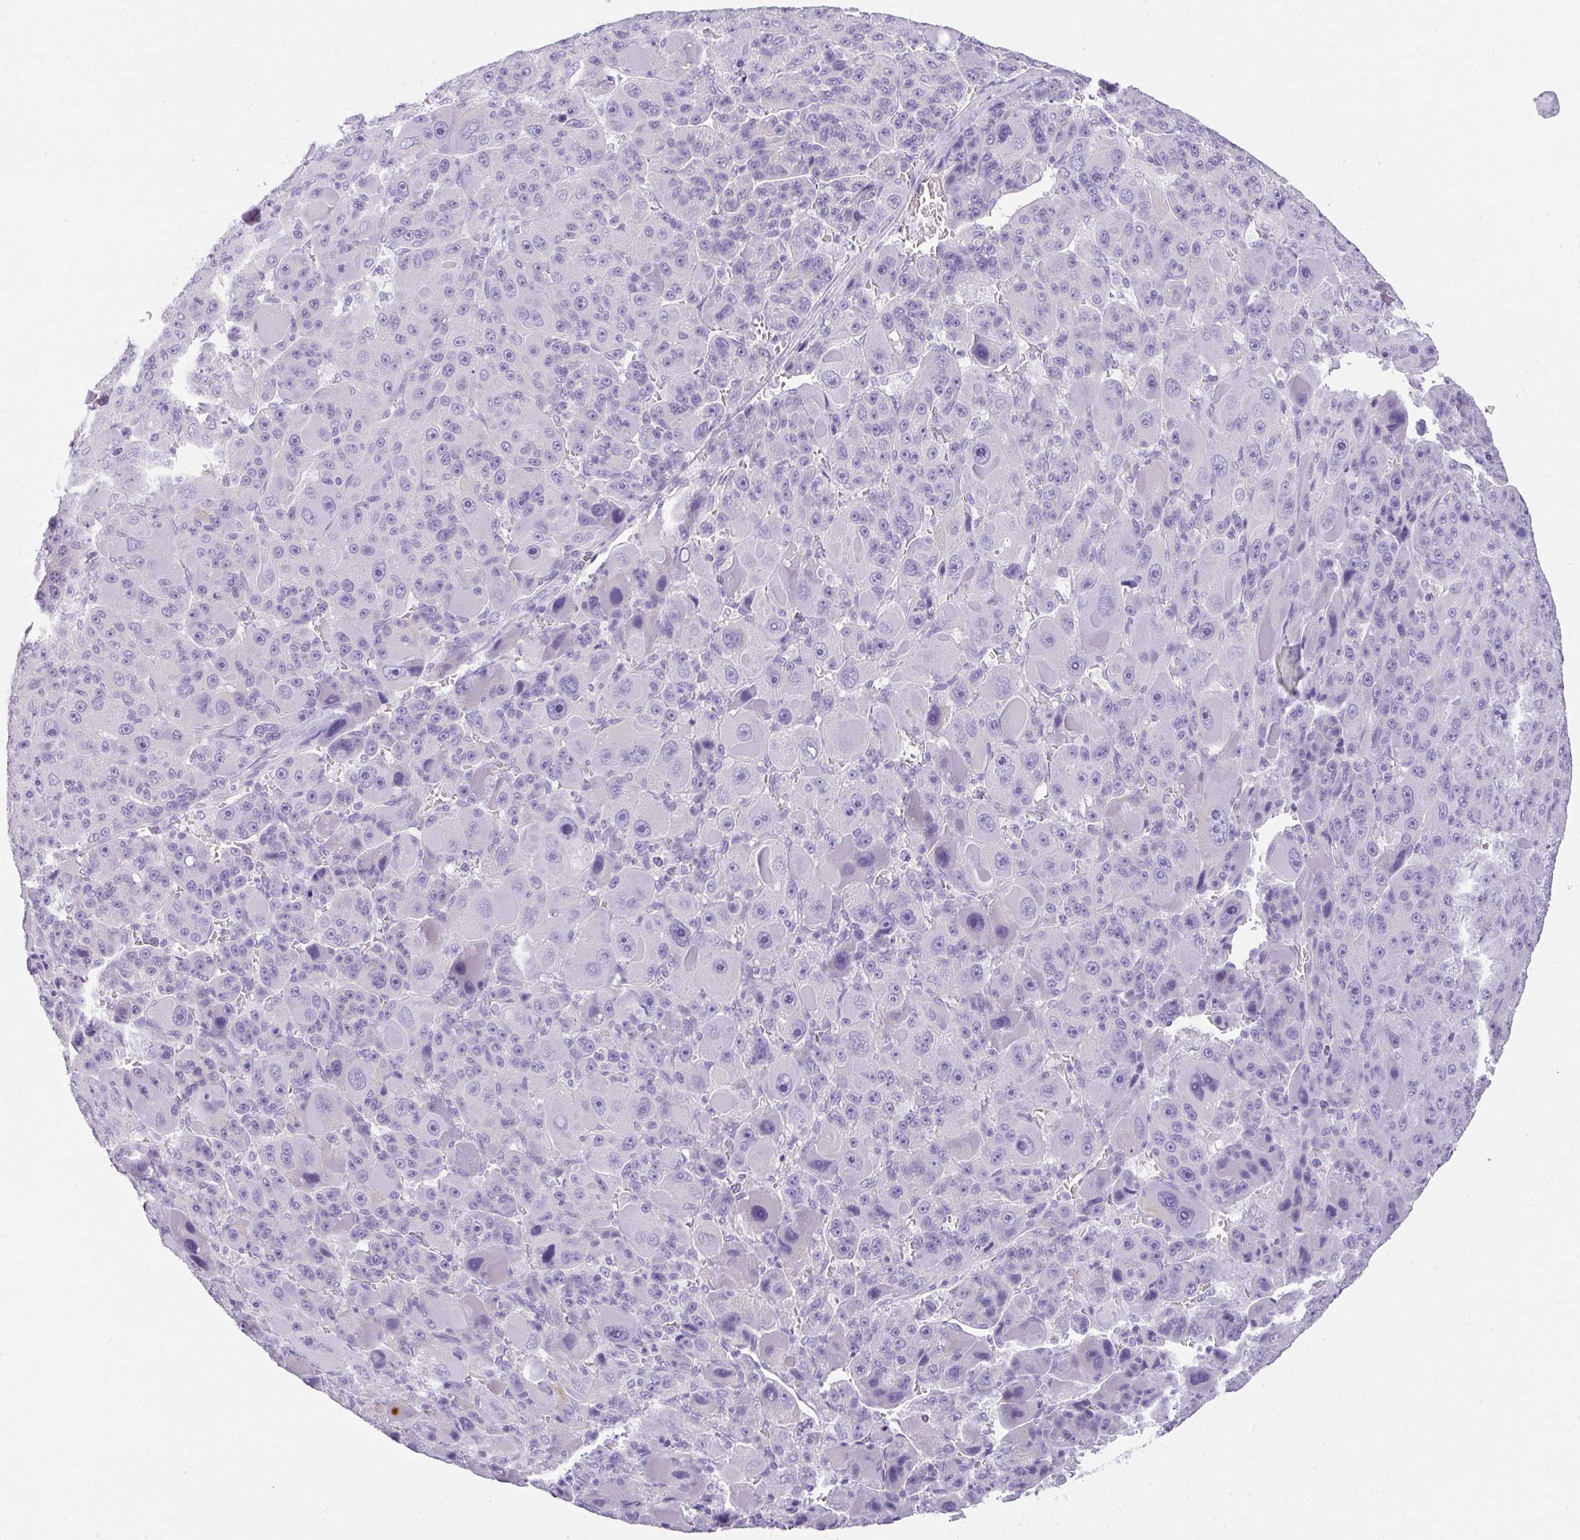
{"staining": {"intensity": "negative", "quantity": "none", "location": "none"}, "tissue": "liver cancer", "cell_type": "Tumor cells", "image_type": "cancer", "snomed": [{"axis": "morphology", "description": "Carcinoma, Hepatocellular, NOS"}, {"axis": "topography", "description": "Liver"}], "caption": "A micrograph of human liver cancer (hepatocellular carcinoma) is negative for staining in tumor cells. Nuclei are stained in blue.", "gene": "PLPPR3", "patient": {"sex": "male", "age": 76}}